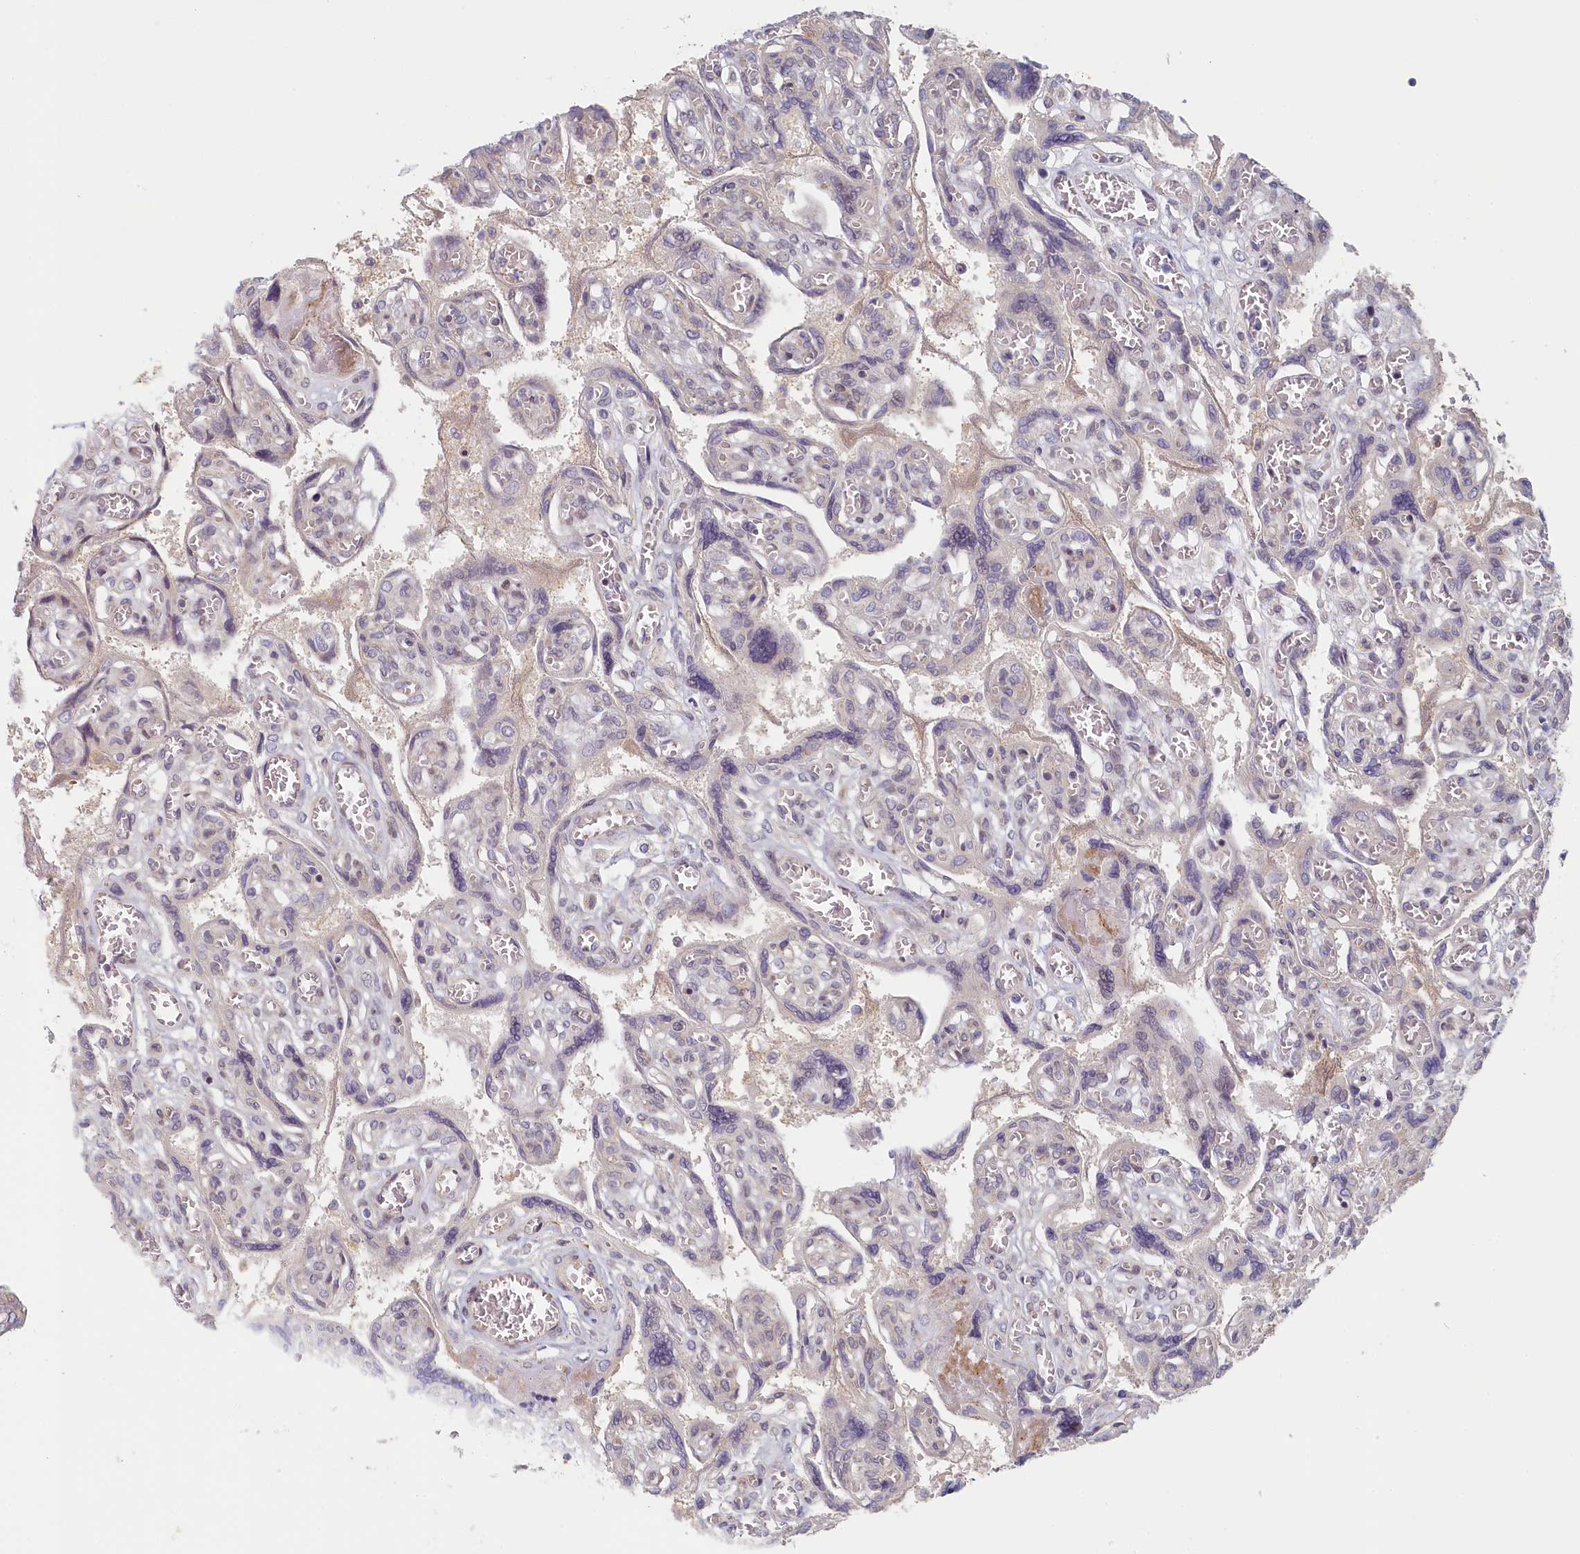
{"staining": {"intensity": "weak", "quantity": "<25%", "location": "nuclear"}, "tissue": "placenta", "cell_type": "Trophoblastic cells", "image_type": "normal", "snomed": [{"axis": "morphology", "description": "Normal tissue, NOS"}, {"axis": "topography", "description": "Placenta"}], "caption": "High magnification brightfield microscopy of normal placenta stained with DAB (3,3'-diaminobenzidine) (brown) and counterstained with hematoxylin (blue): trophoblastic cells show no significant staining.", "gene": "INTS4", "patient": {"sex": "female", "age": 39}}